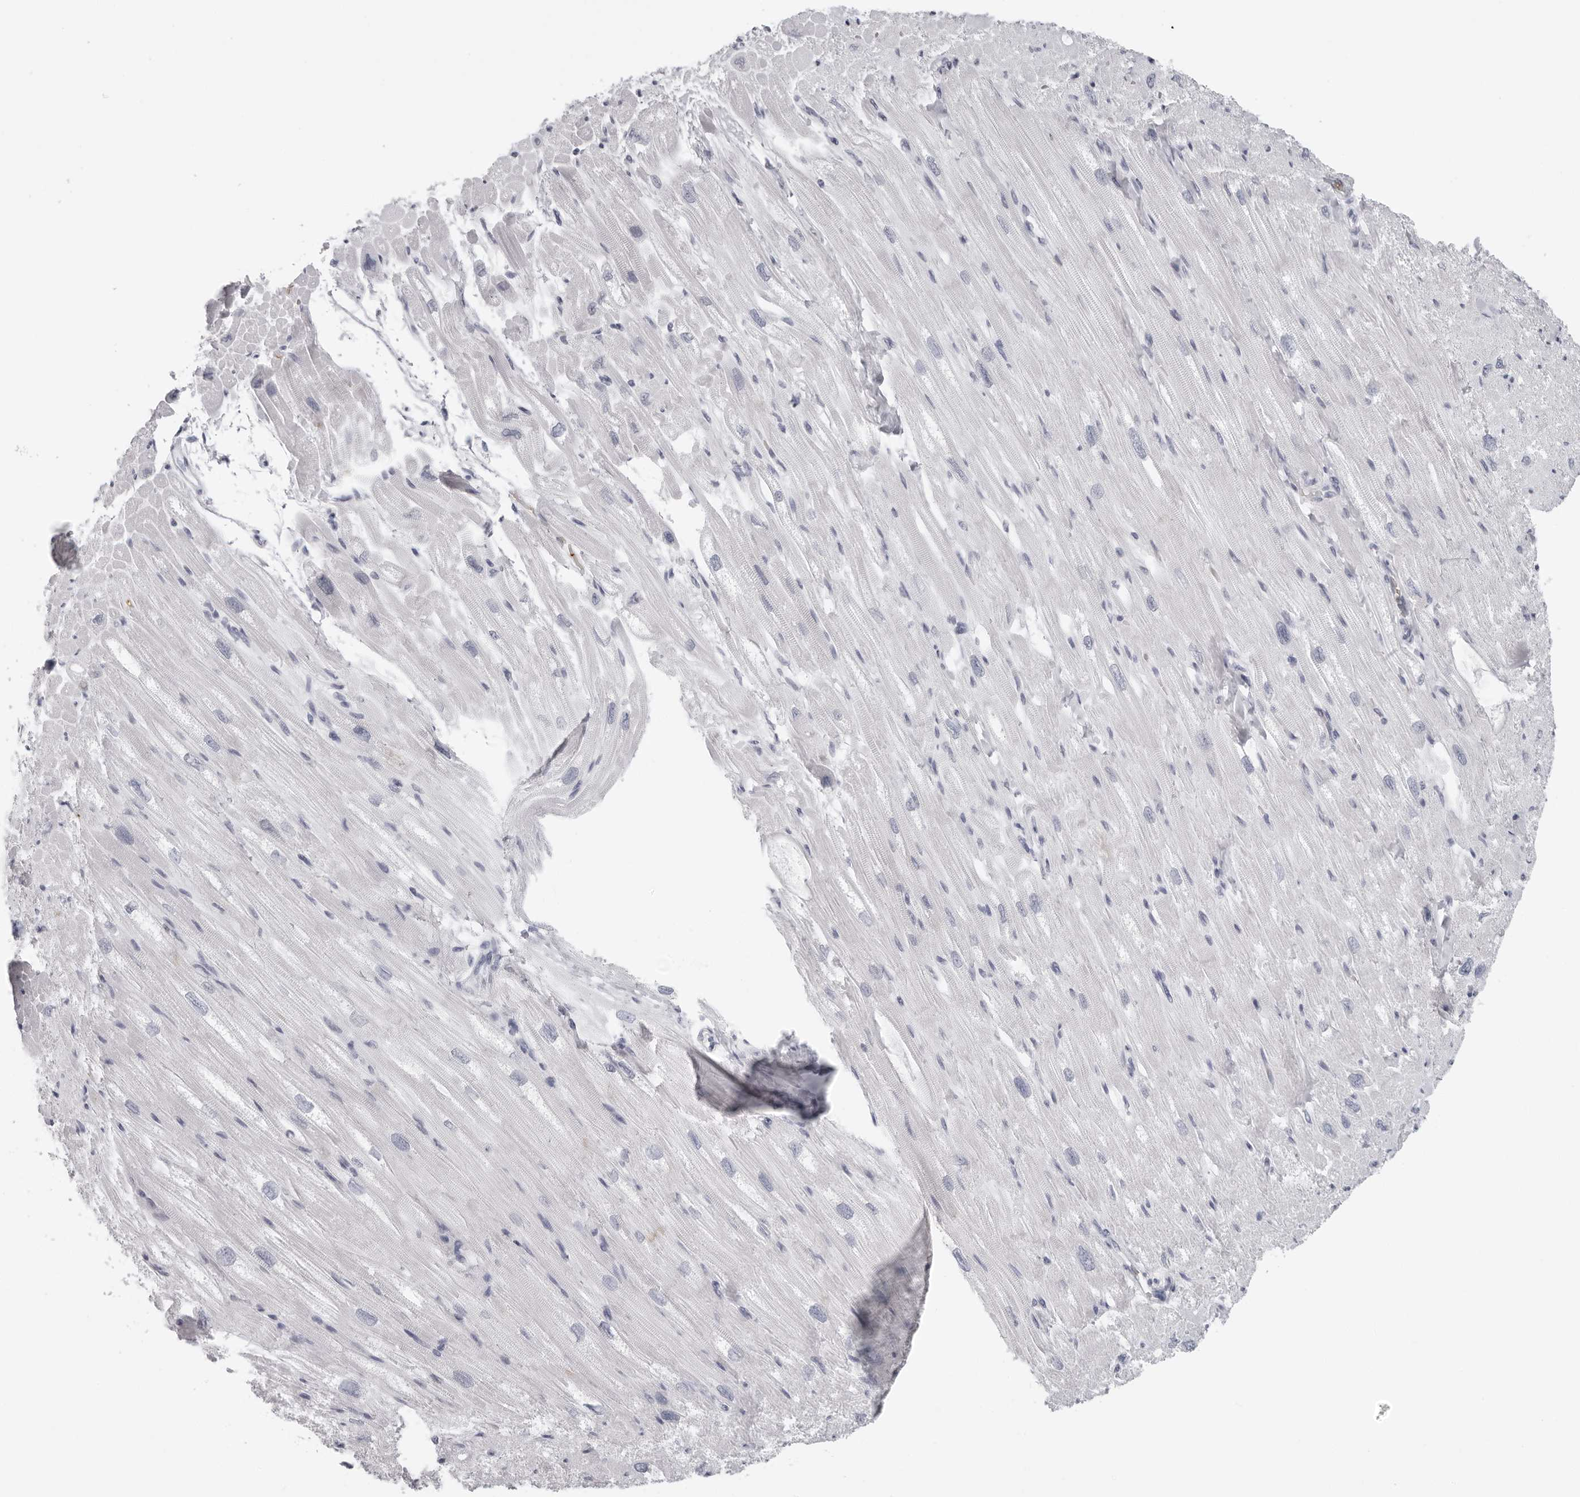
{"staining": {"intensity": "negative", "quantity": "none", "location": "none"}, "tissue": "heart muscle", "cell_type": "Cardiomyocytes", "image_type": "normal", "snomed": [{"axis": "morphology", "description": "Normal tissue, NOS"}, {"axis": "topography", "description": "Heart"}], "caption": "Immunohistochemistry (IHC) photomicrograph of benign heart muscle: heart muscle stained with DAB (3,3'-diaminobenzidine) exhibits no significant protein positivity in cardiomyocytes. Nuclei are stained in blue.", "gene": "EPB41", "patient": {"sex": "male", "age": 50}}